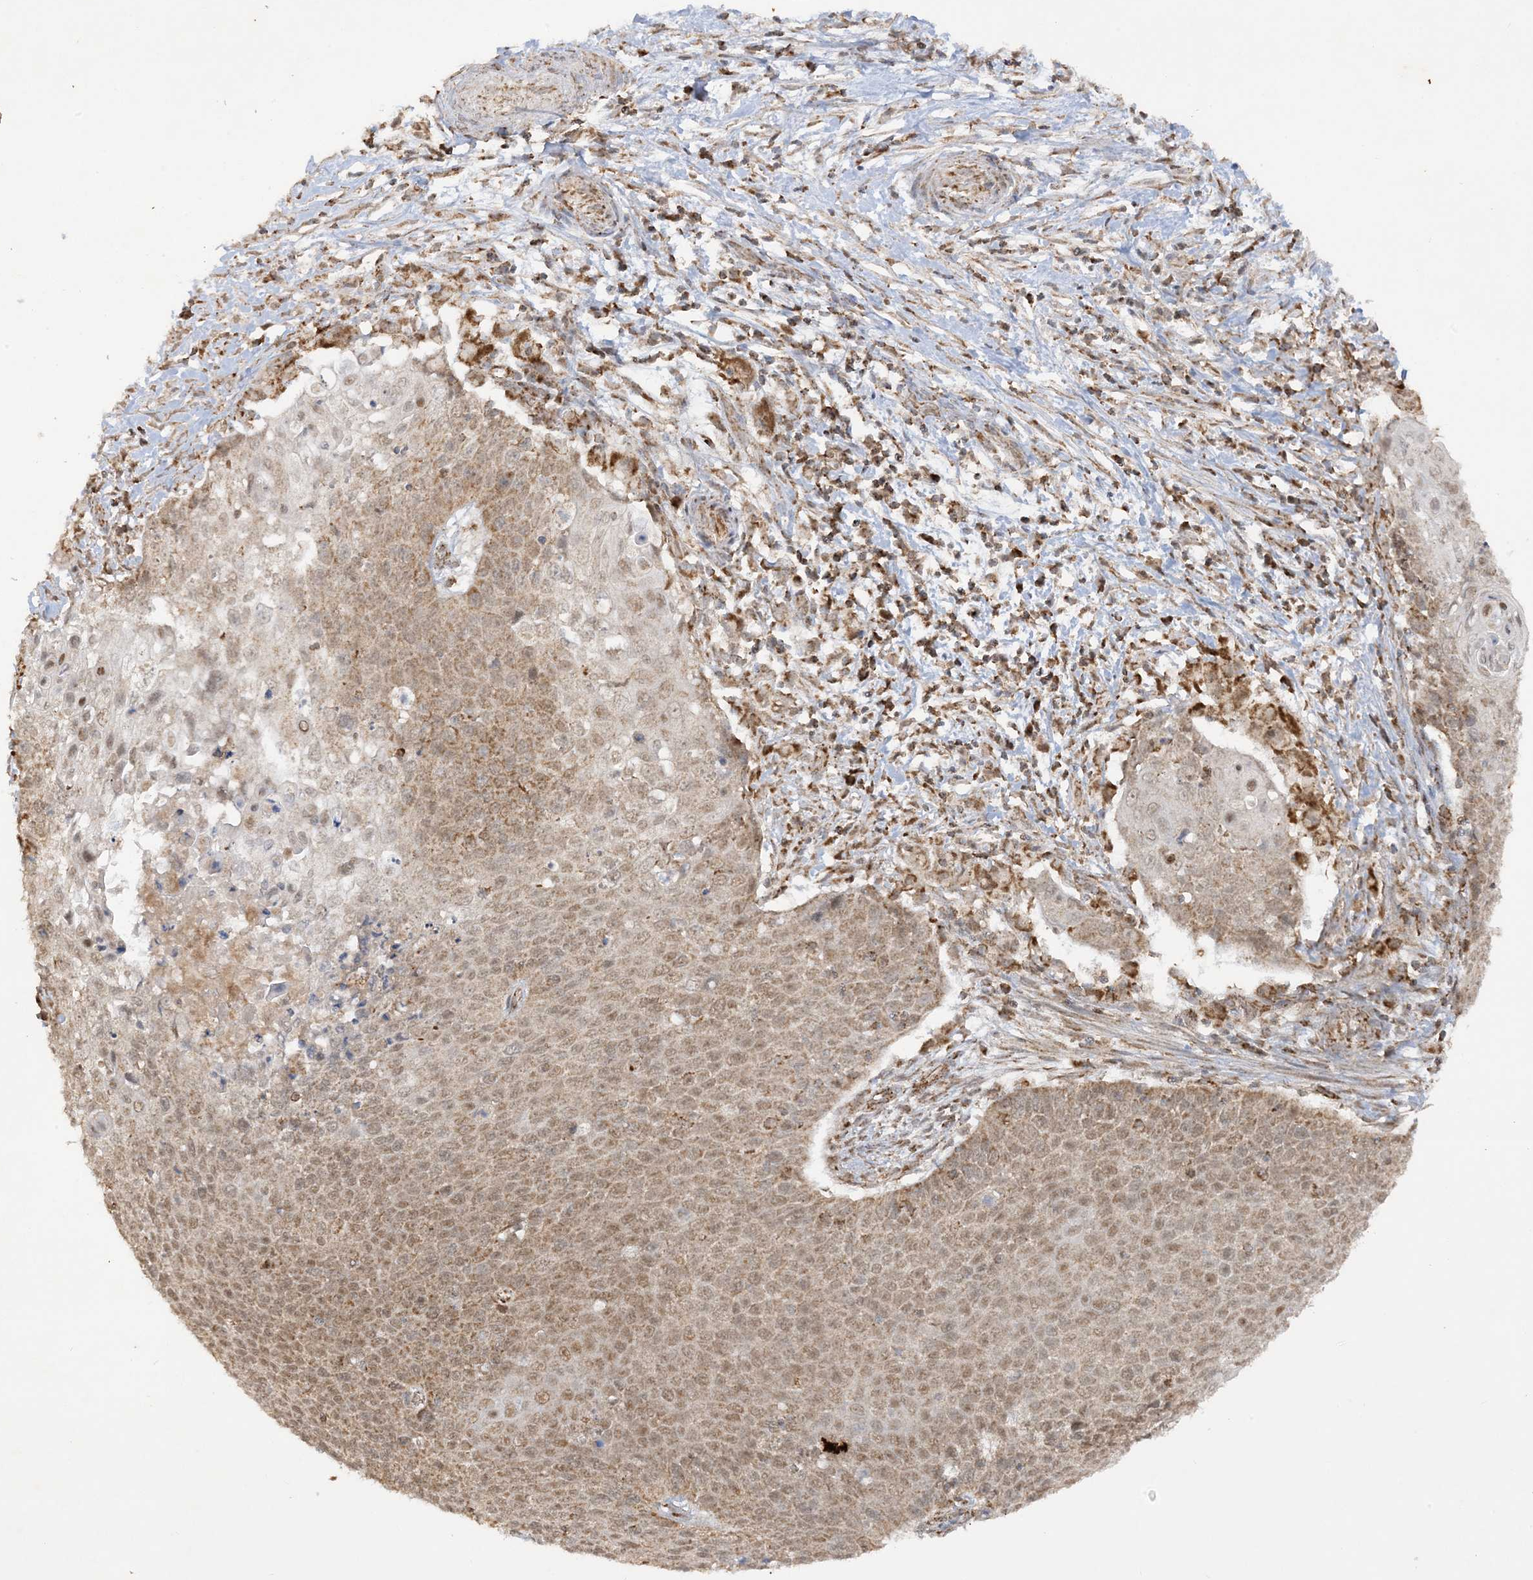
{"staining": {"intensity": "moderate", "quantity": ">75%", "location": "cytoplasmic/membranous,nuclear"}, "tissue": "cervical cancer", "cell_type": "Tumor cells", "image_type": "cancer", "snomed": [{"axis": "morphology", "description": "Squamous cell carcinoma, NOS"}, {"axis": "topography", "description": "Cervix"}], "caption": "Human squamous cell carcinoma (cervical) stained for a protein (brown) shows moderate cytoplasmic/membranous and nuclear positive staining in about >75% of tumor cells.", "gene": "NDUFAF3", "patient": {"sex": "female", "age": 39}}